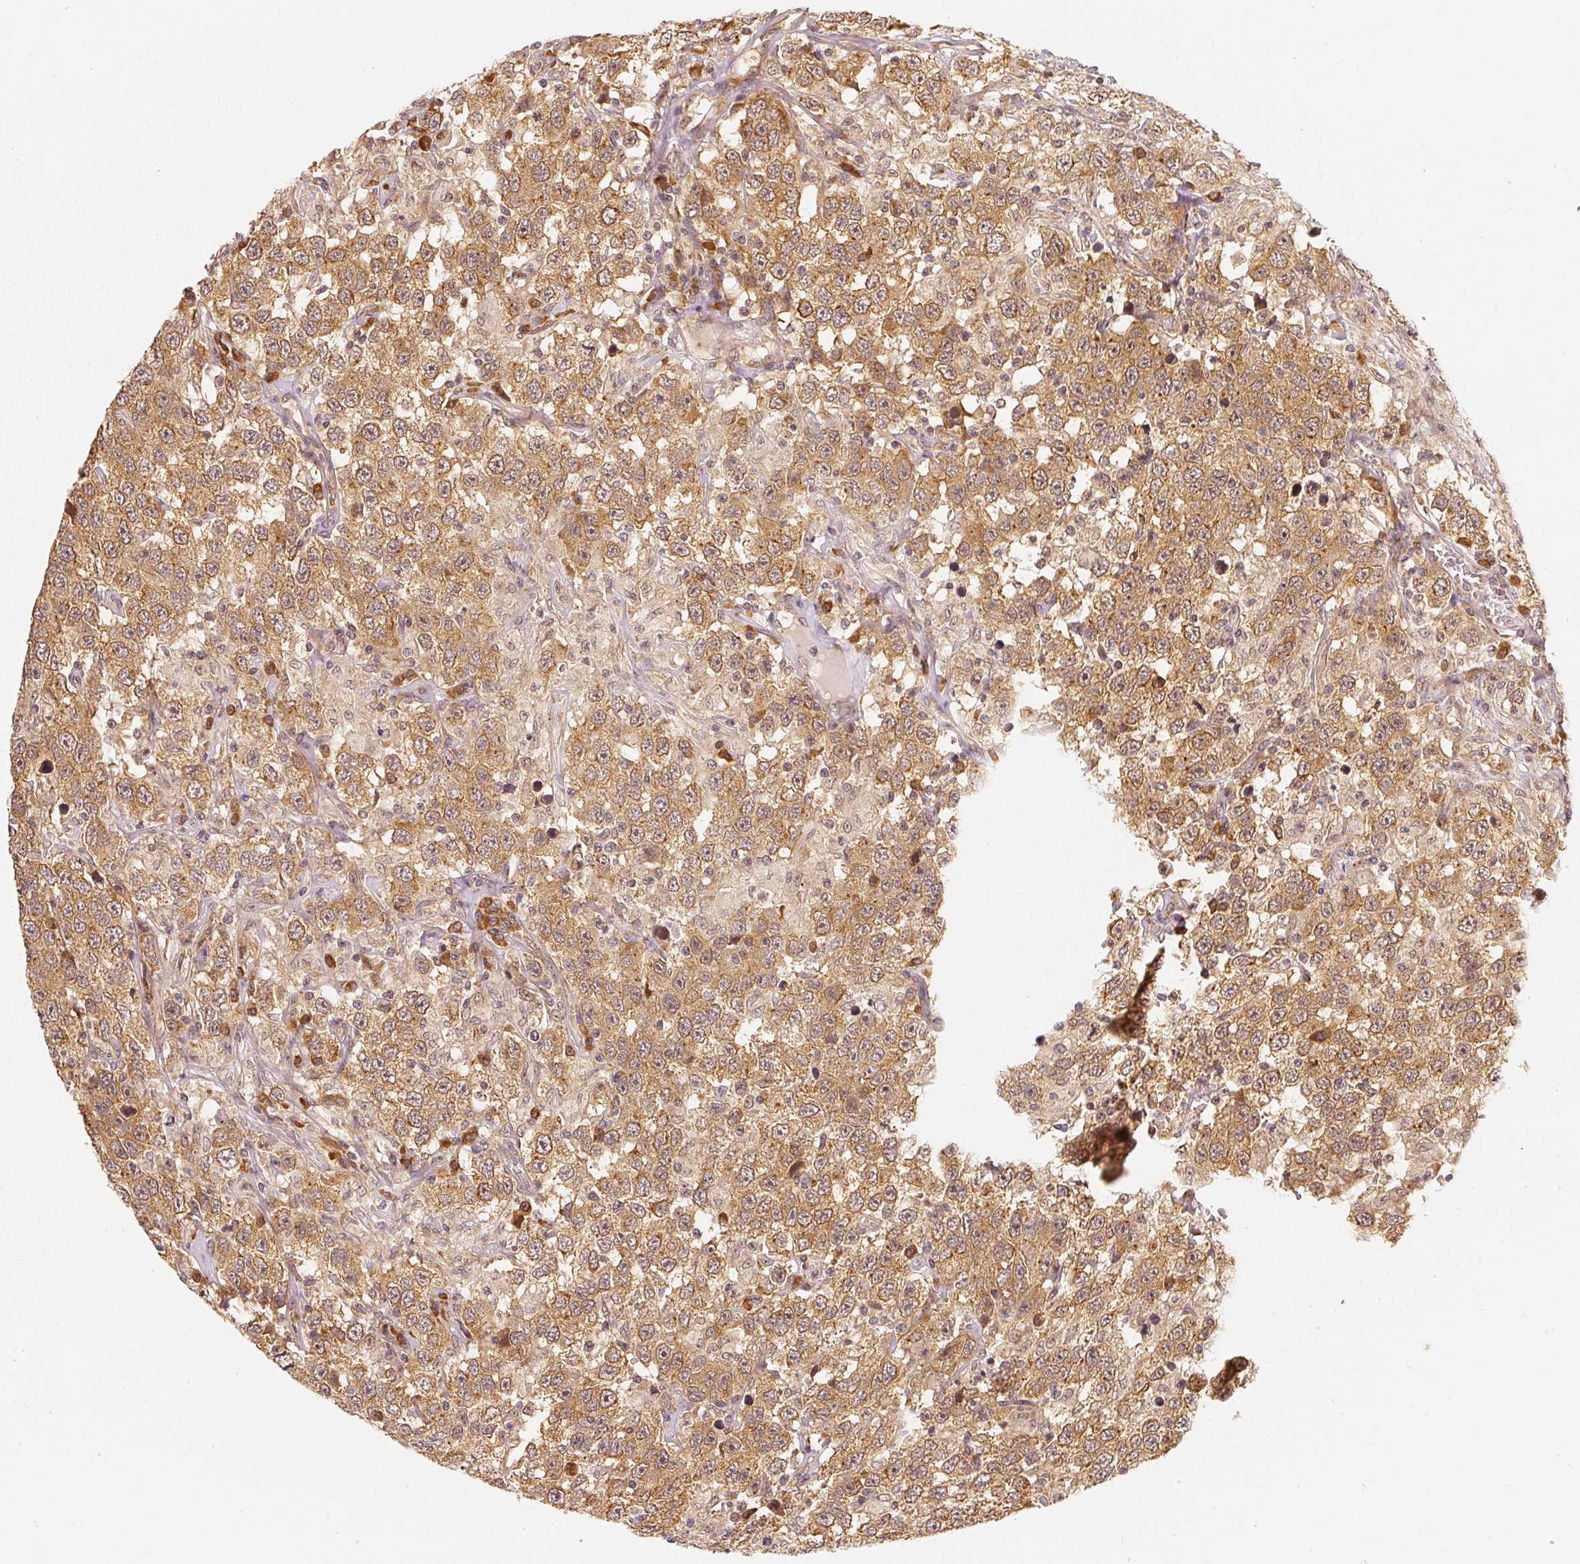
{"staining": {"intensity": "moderate", "quantity": ">75%", "location": "cytoplasmic/membranous"}, "tissue": "testis cancer", "cell_type": "Tumor cells", "image_type": "cancer", "snomed": [{"axis": "morphology", "description": "Seminoma, NOS"}, {"axis": "topography", "description": "Testis"}], "caption": "Testis cancer (seminoma) stained for a protein shows moderate cytoplasmic/membranous positivity in tumor cells.", "gene": "EEF1A2", "patient": {"sex": "male", "age": 41}}